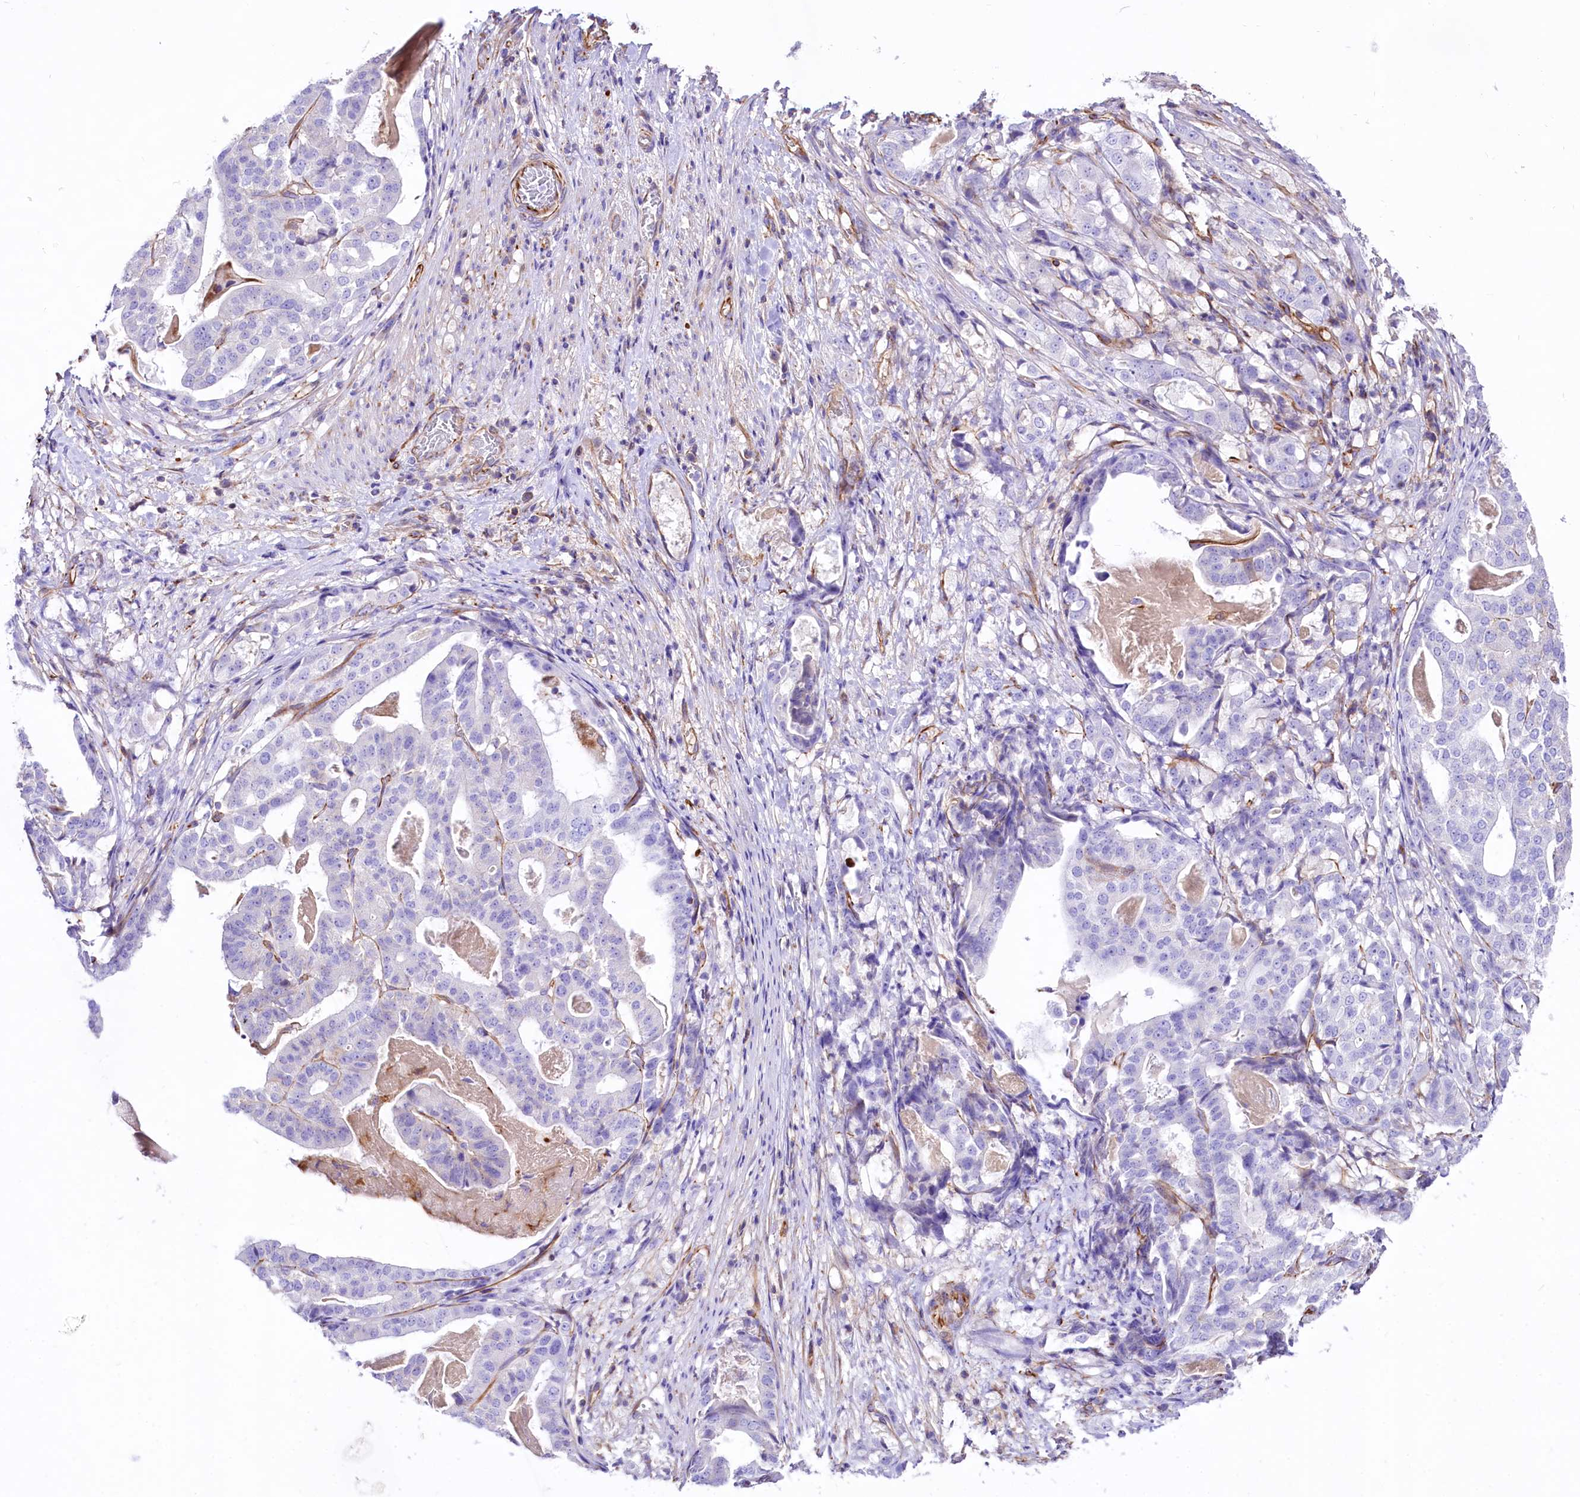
{"staining": {"intensity": "negative", "quantity": "none", "location": "none"}, "tissue": "stomach cancer", "cell_type": "Tumor cells", "image_type": "cancer", "snomed": [{"axis": "morphology", "description": "Adenocarcinoma, NOS"}, {"axis": "topography", "description": "Stomach"}], "caption": "Immunohistochemistry (IHC) micrograph of neoplastic tissue: human stomach cancer (adenocarcinoma) stained with DAB shows no significant protein staining in tumor cells.", "gene": "CD99", "patient": {"sex": "male", "age": 48}}